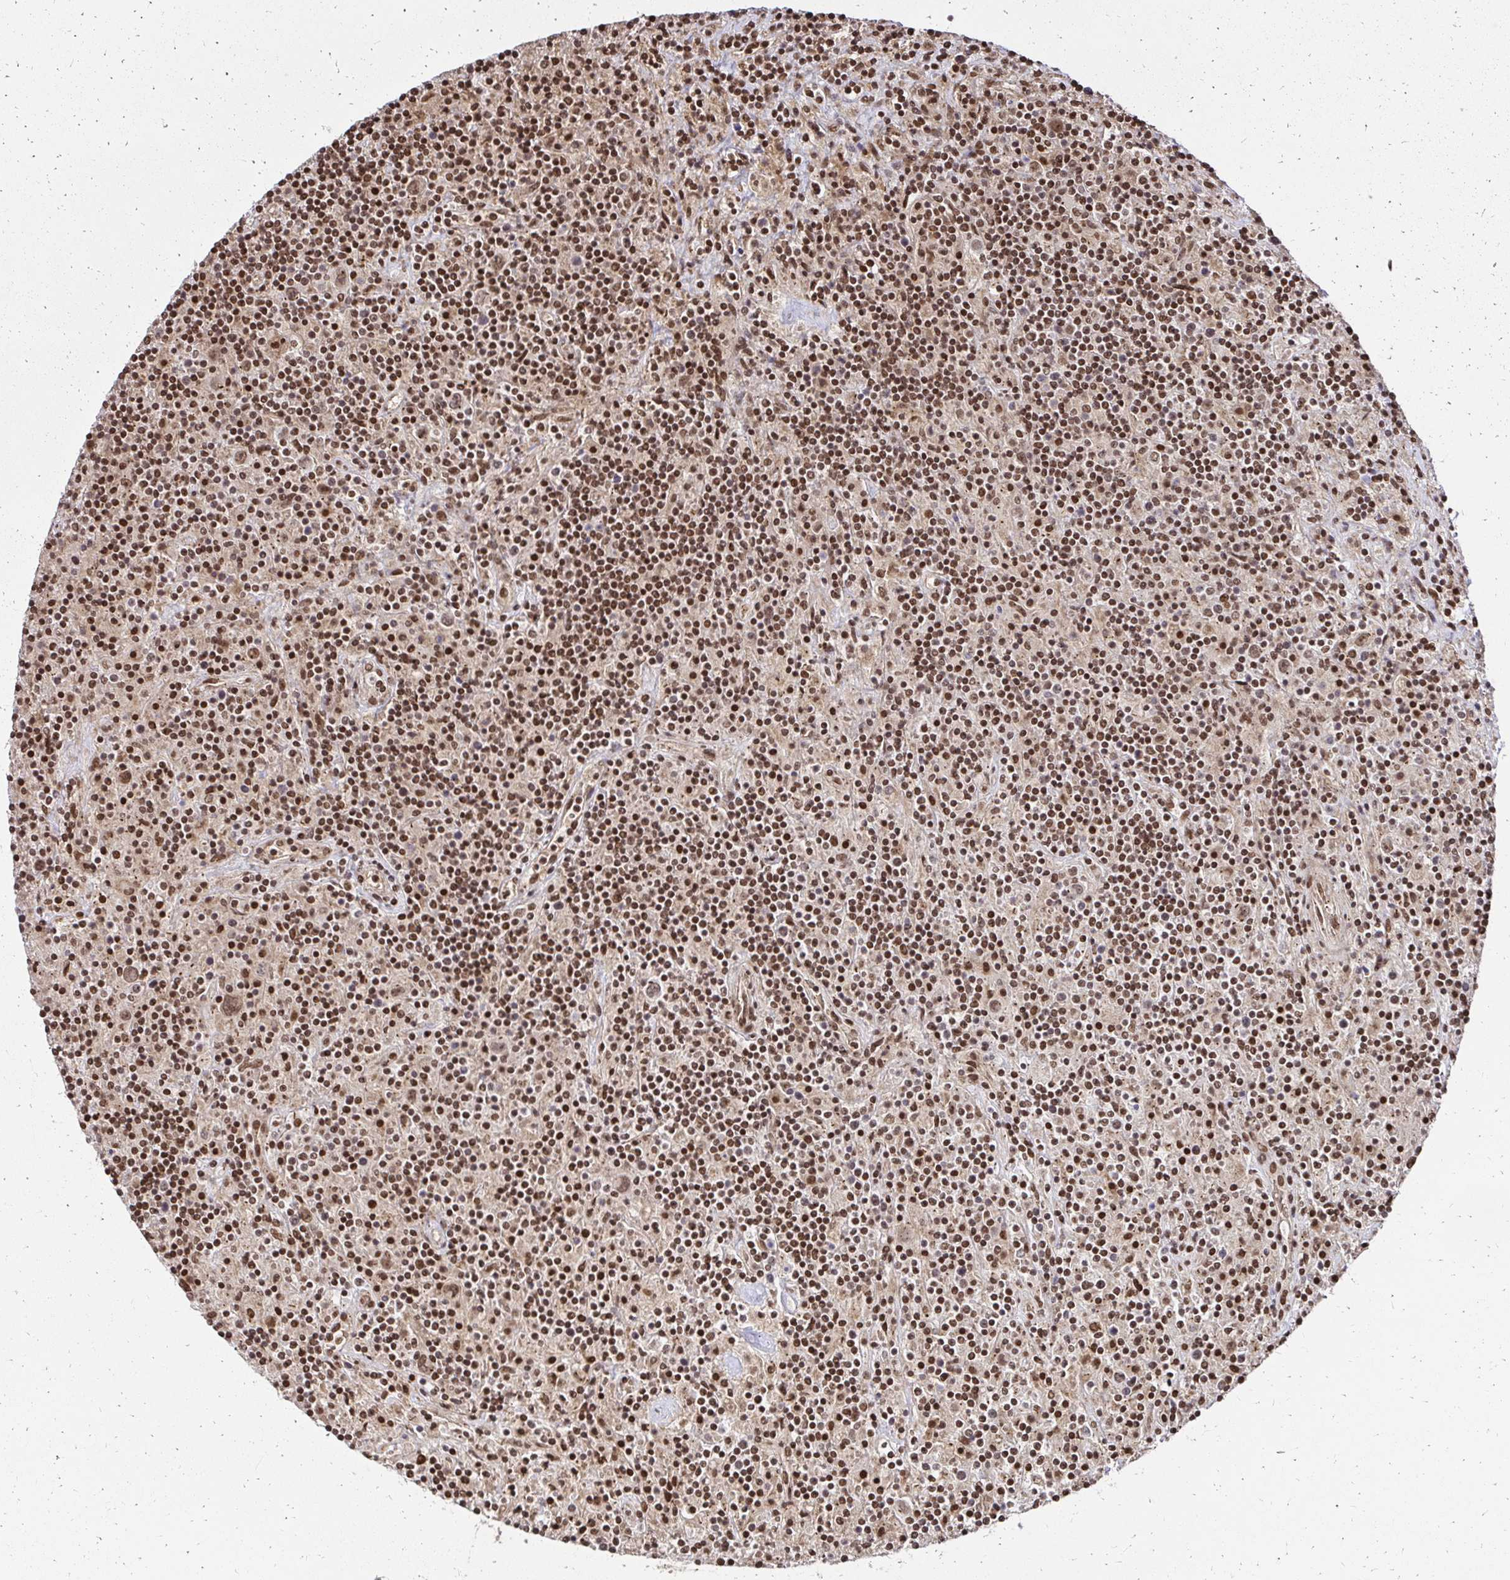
{"staining": {"intensity": "moderate", "quantity": ">75%", "location": "nuclear"}, "tissue": "lymphoma", "cell_type": "Tumor cells", "image_type": "cancer", "snomed": [{"axis": "morphology", "description": "Hodgkin's disease, NOS"}, {"axis": "topography", "description": "Lymph node"}], "caption": "Moderate nuclear staining for a protein is identified in approximately >75% of tumor cells of lymphoma using IHC.", "gene": "GLYR1", "patient": {"sex": "male", "age": 70}}